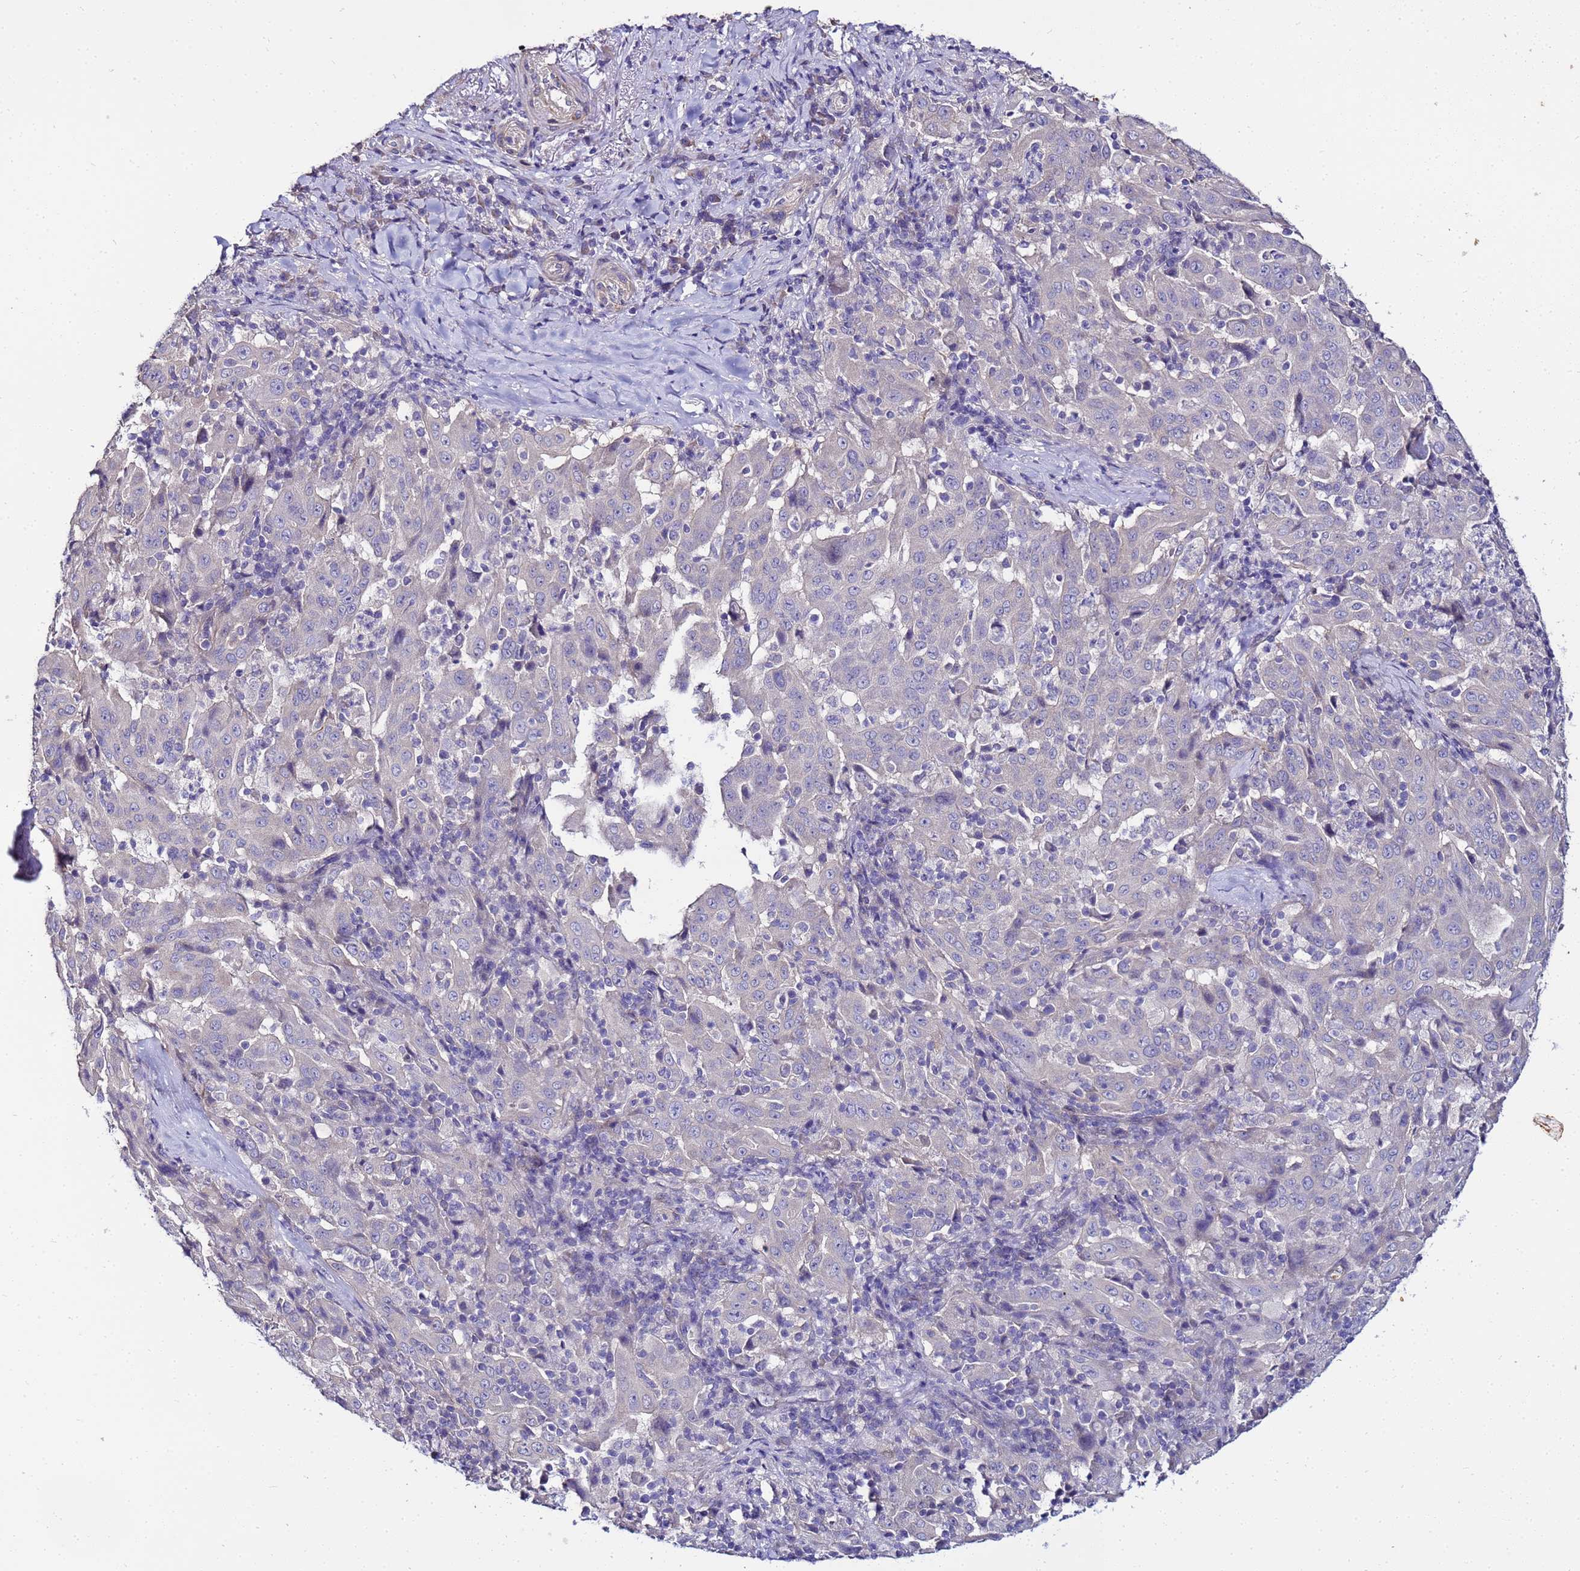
{"staining": {"intensity": "negative", "quantity": "none", "location": "none"}, "tissue": "pancreatic cancer", "cell_type": "Tumor cells", "image_type": "cancer", "snomed": [{"axis": "morphology", "description": "Adenocarcinoma, NOS"}, {"axis": "topography", "description": "Pancreas"}], "caption": "The image reveals no staining of tumor cells in pancreatic cancer.", "gene": "FAM166B", "patient": {"sex": "male", "age": 63}}